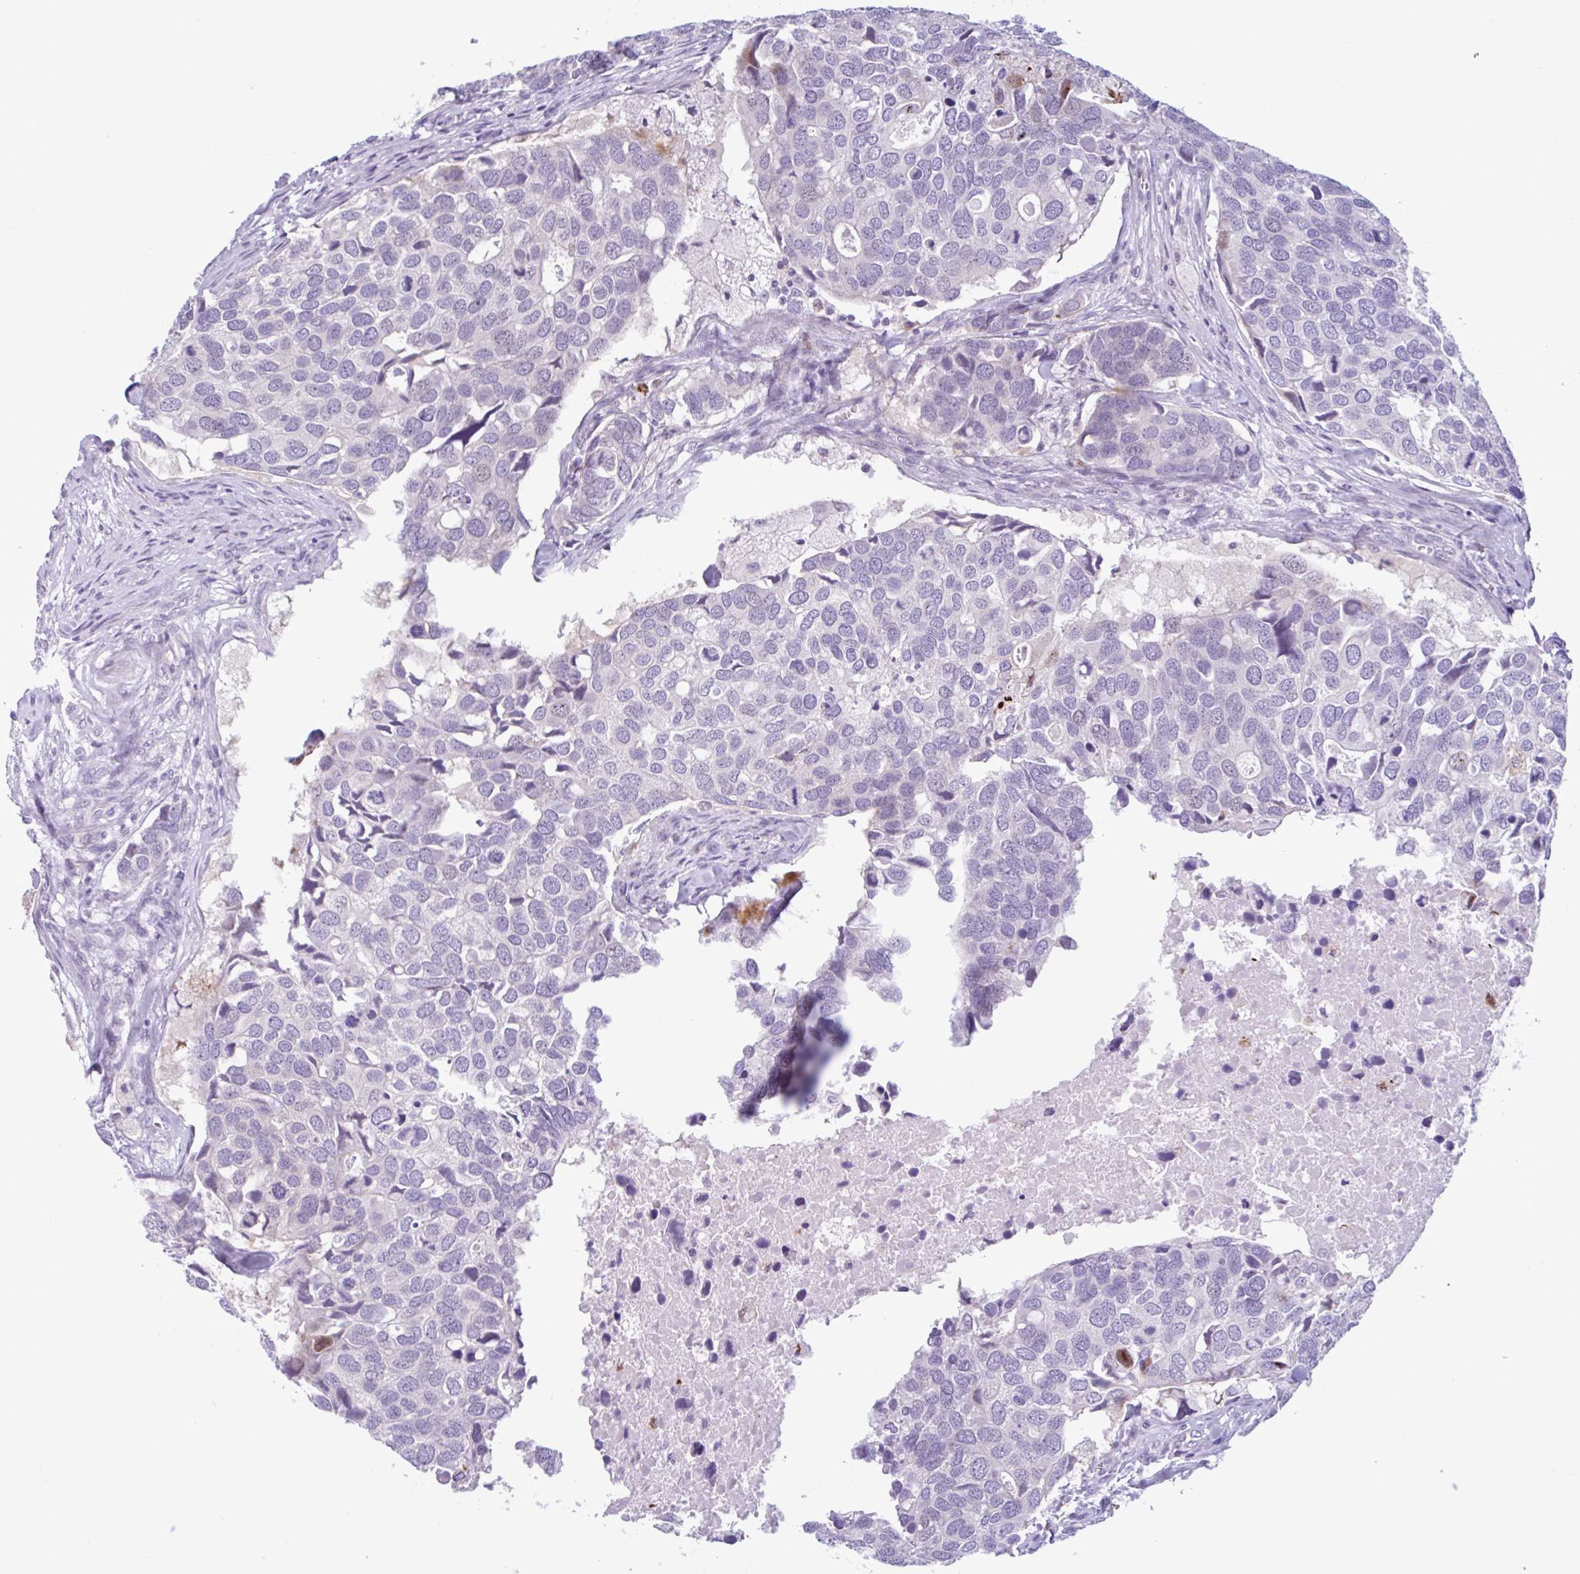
{"staining": {"intensity": "negative", "quantity": "none", "location": "none"}, "tissue": "breast cancer", "cell_type": "Tumor cells", "image_type": "cancer", "snomed": [{"axis": "morphology", "description": "Duct carcinoma"}, {"axis": "topography", "description": "Breast"}], "caption": "Immunohistochemistry image of neoplastic tissue: human infiltrating ductal carcinoma (breast) stained with DAB displays no significant protein staining in tumor cells. (IHC, brightfield microscopy, high magnification).", "gene": "CEP120", "patient": {"sex": "female", "age": 83}}